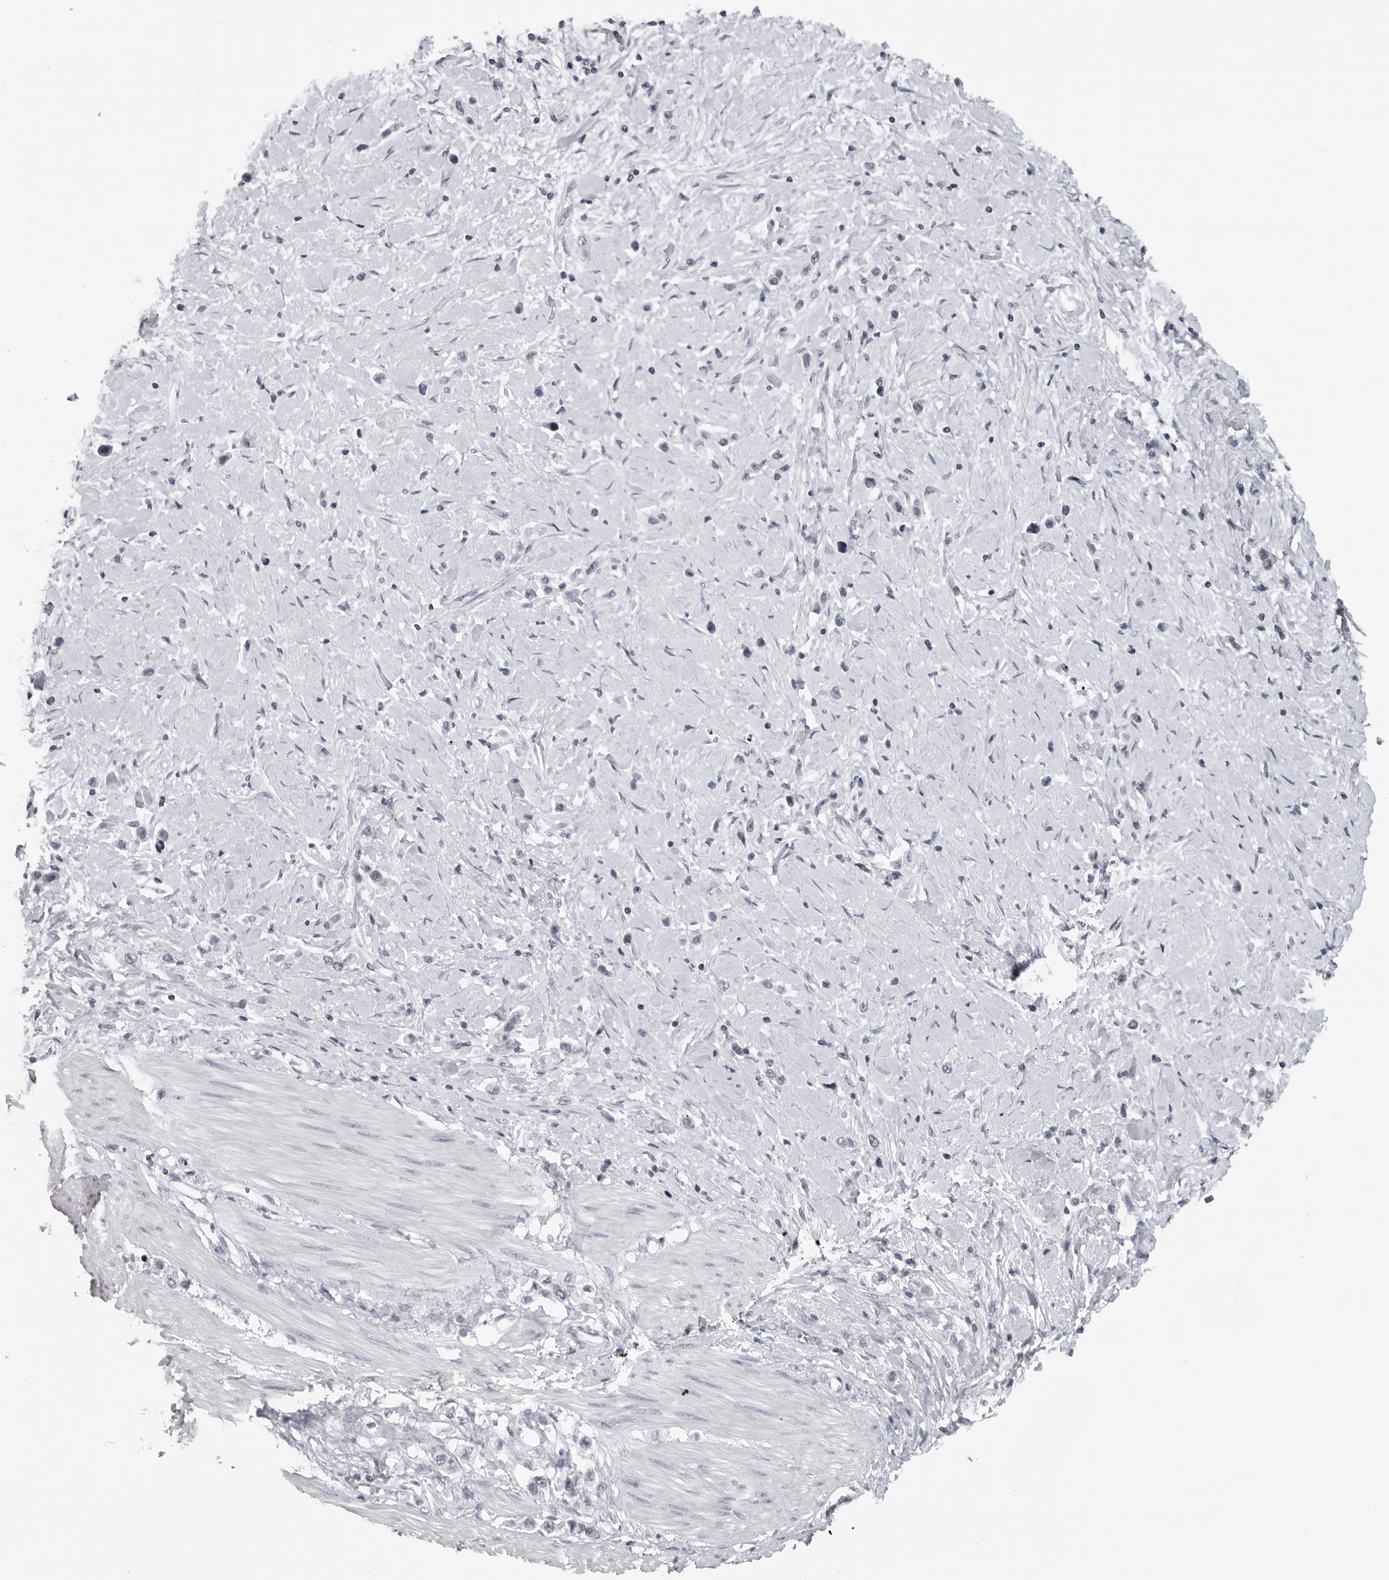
{"staining": {"intensity": "negative", "quantity": "none", "location": "none"}, "tissue": "stomach cancer", "cell_type": "Tumor cells", "image_type": "cancer", "snomed": [{"axis": "morphology", "description": "Adenocarcinoma, NOS"}, {"axis": "topography", "description": "Stomach"}], "caption": "Immunohistochemistry micrograph of stomach cancer (adenocarcinoma) stained for a protein (brown), which reveals no expression in tumor cells.", "gene": "DDX54", "patient": {"sex": "female", "age": 65}}